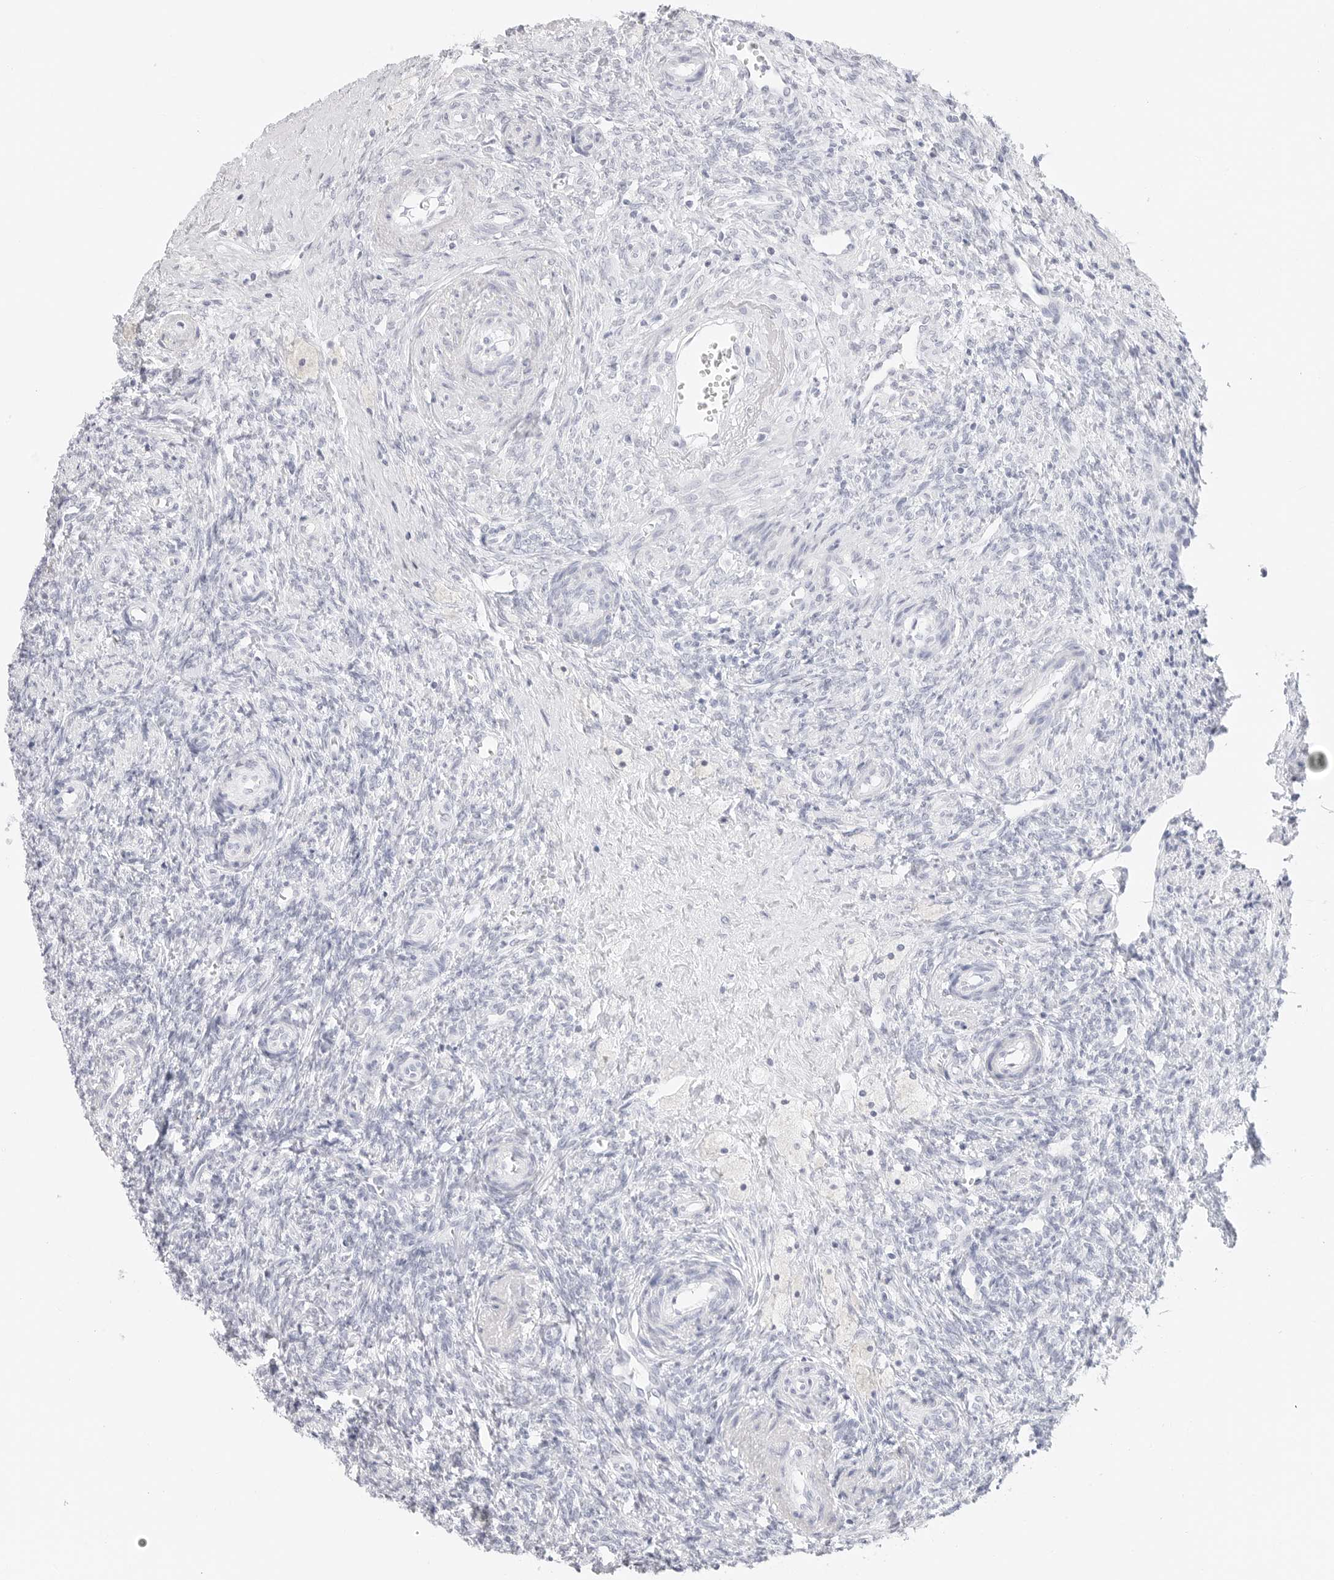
{"staining": {"intensity": "negative", "quantity": "none", "location": "none"}, "tissue": "ovary", "cell_type": "Ovarian stroma cells", "image_type": "normal", "snomed": [{"axis": "morphology", "description": "Normal tissue, NOS"}, {"axis": "topography", "description": "Ovary"}], "caption": "Protein analysis of normal ovary reveals no significant positivity in ovarian stroma cells. (DAB (3,3'-diaminobenzidine) immunohistochemistry (IHC) with hematoxylin counter stain).", "gene": "TFF2", "patient": {"sex": "female", "age": 41}}